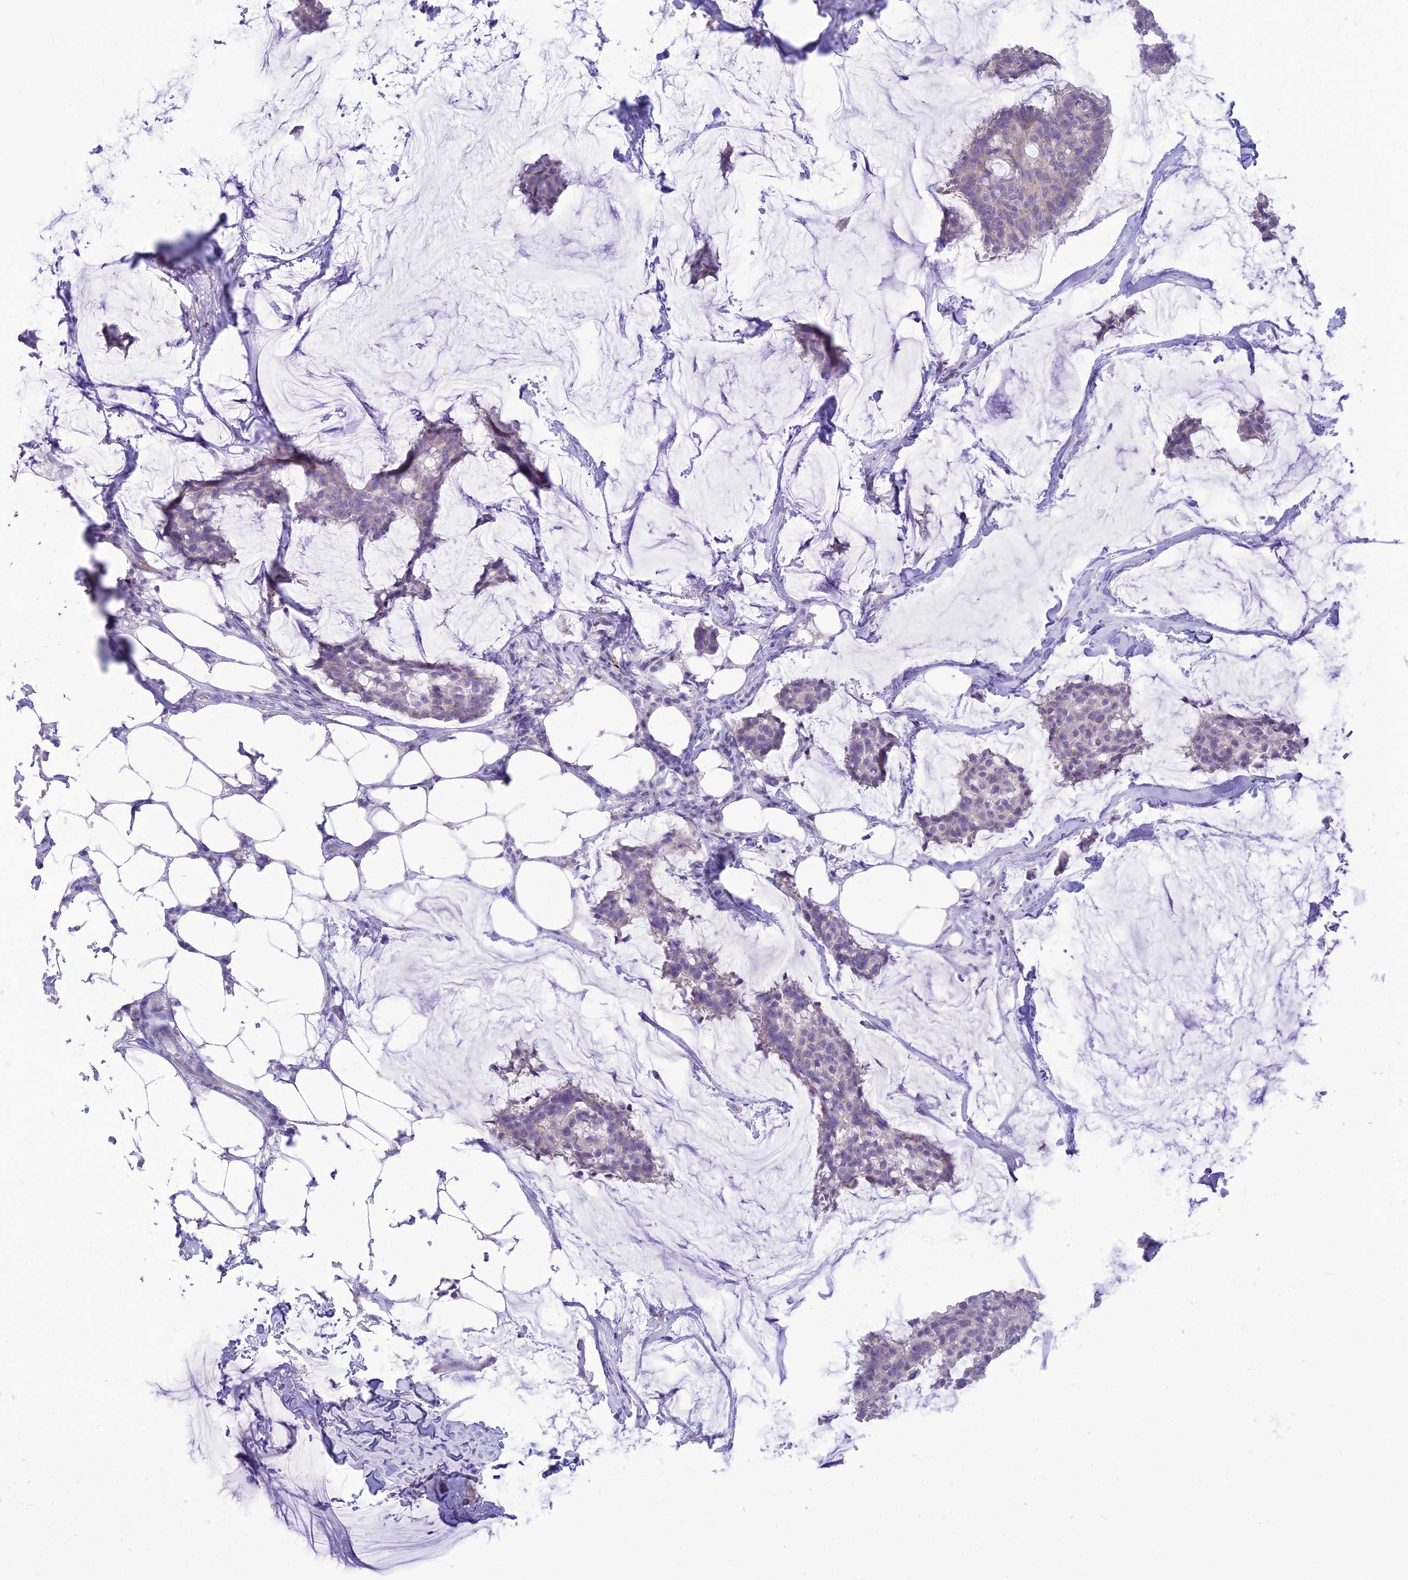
{"staining": {"intensity": "negative", "quantity": "none", "location": "none"}, "tissue": "breast cancer", "cell_type": "Tumor cells", "image_type": "cancer", "snomed": [{"axis": "morphology", "description": "Duct carcinoma"}, {"axis": "topography", "description": "Breast"}], "caption": "Protein analysis of invasive ductal carcinoma (breast) demonstrates no significant expression in tumor cells. (Brightfield microscopy of DAB immunohistochemistry at high magnification).", "gene": "DHDH", "patient": {"sex": "female", "age": 93}}